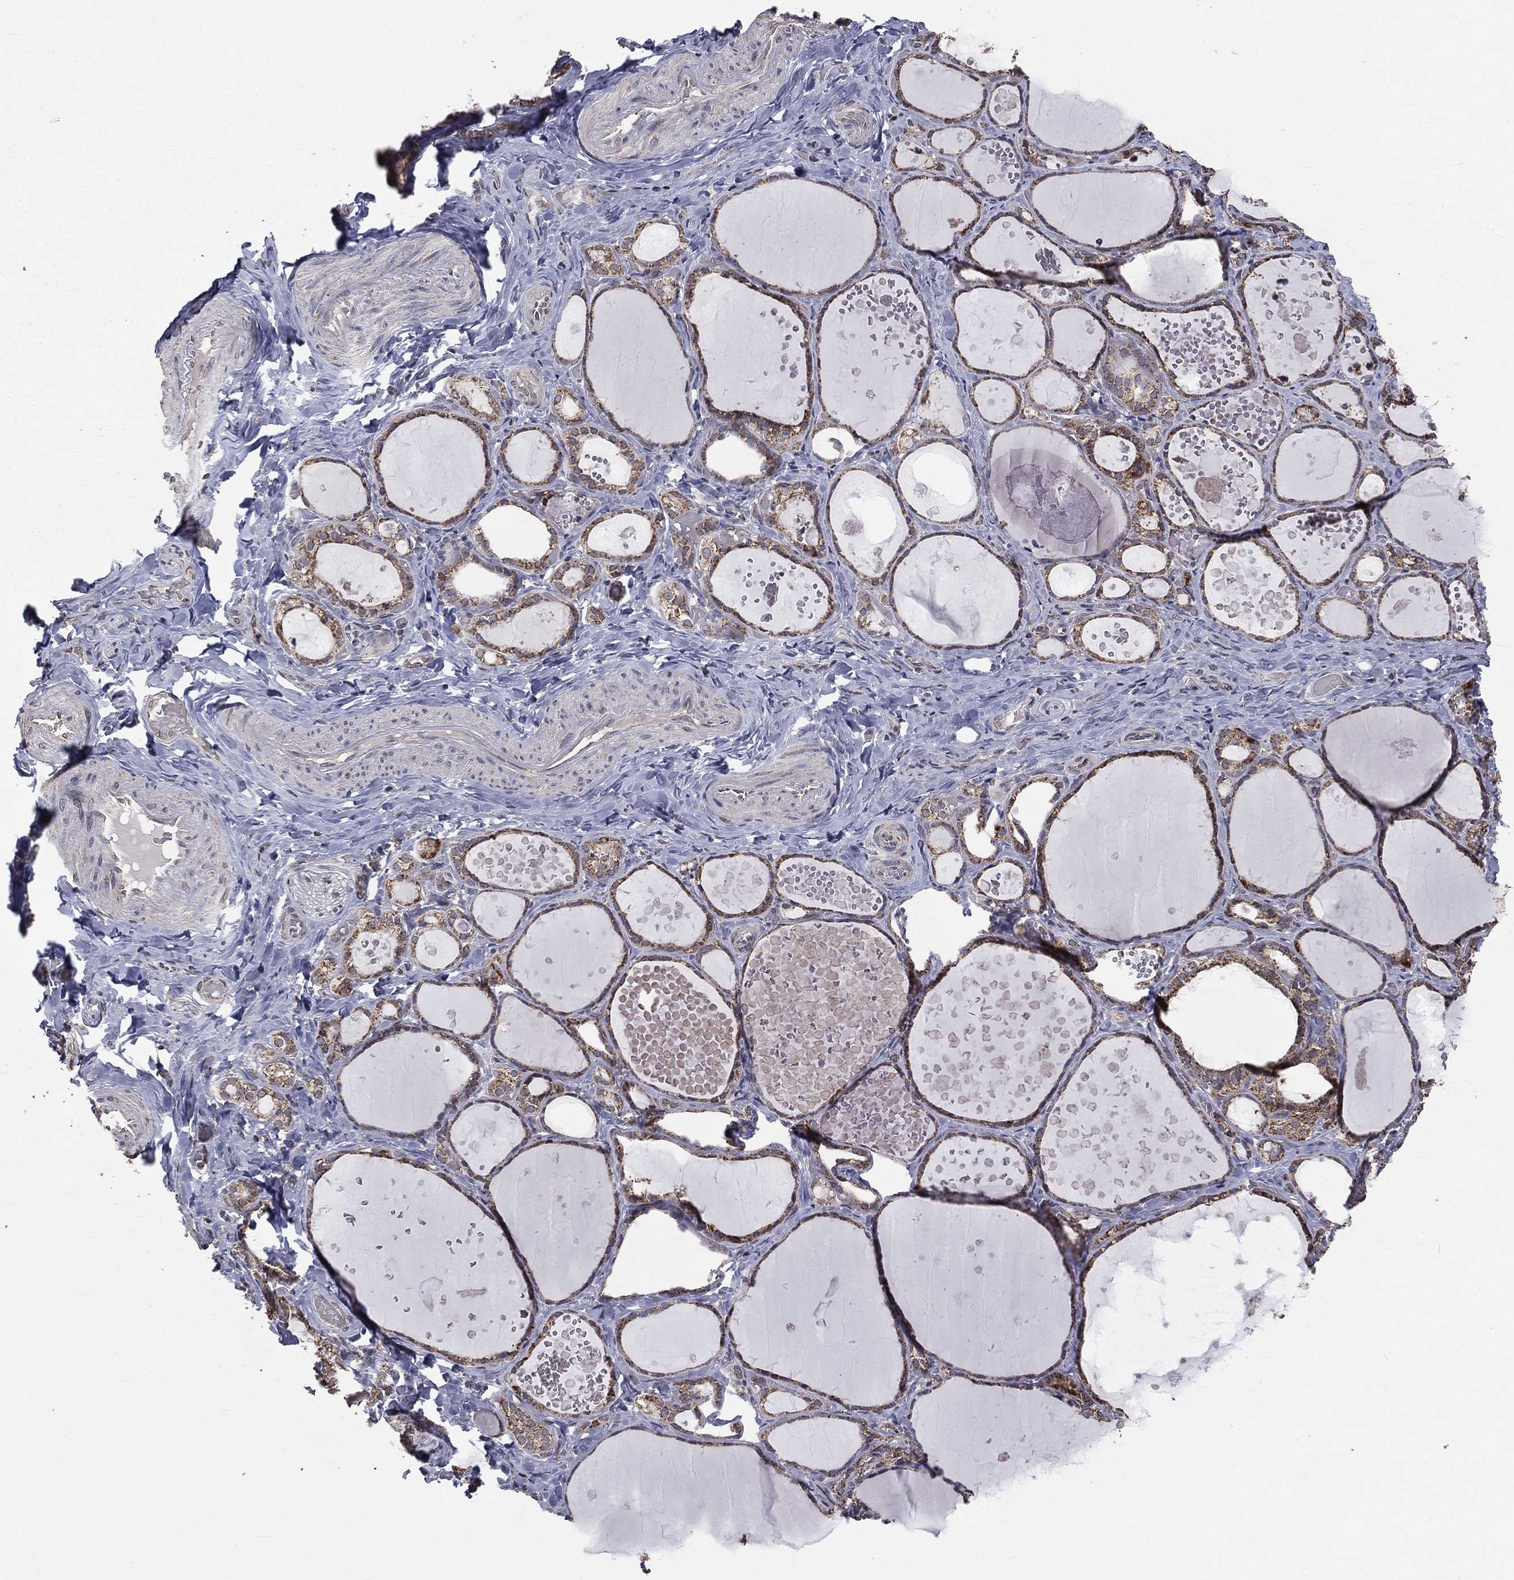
{"staining": {"intensity": "moderate", "quantity": "25%-75%", "location": "cytoplasmic/membranous"}, "tissue": "thyroid gland", "cell_type": "Glandular cells", "image_type": "normal", "snomed": [{"axis": "morphology", "description": "Normal tissue, NOS"}, {"axis": "topography", "description": "Thyroid gland"}], "caption": "A photomicrograph showing moderate cytoplasmic/membranous expression in about 25%-75% of glandular cells in normal thyroid gland, as visualized by brown immunohistochemical staining.", "gene": "MRPL46", "patient": {"sex": "female", "age": 56}}